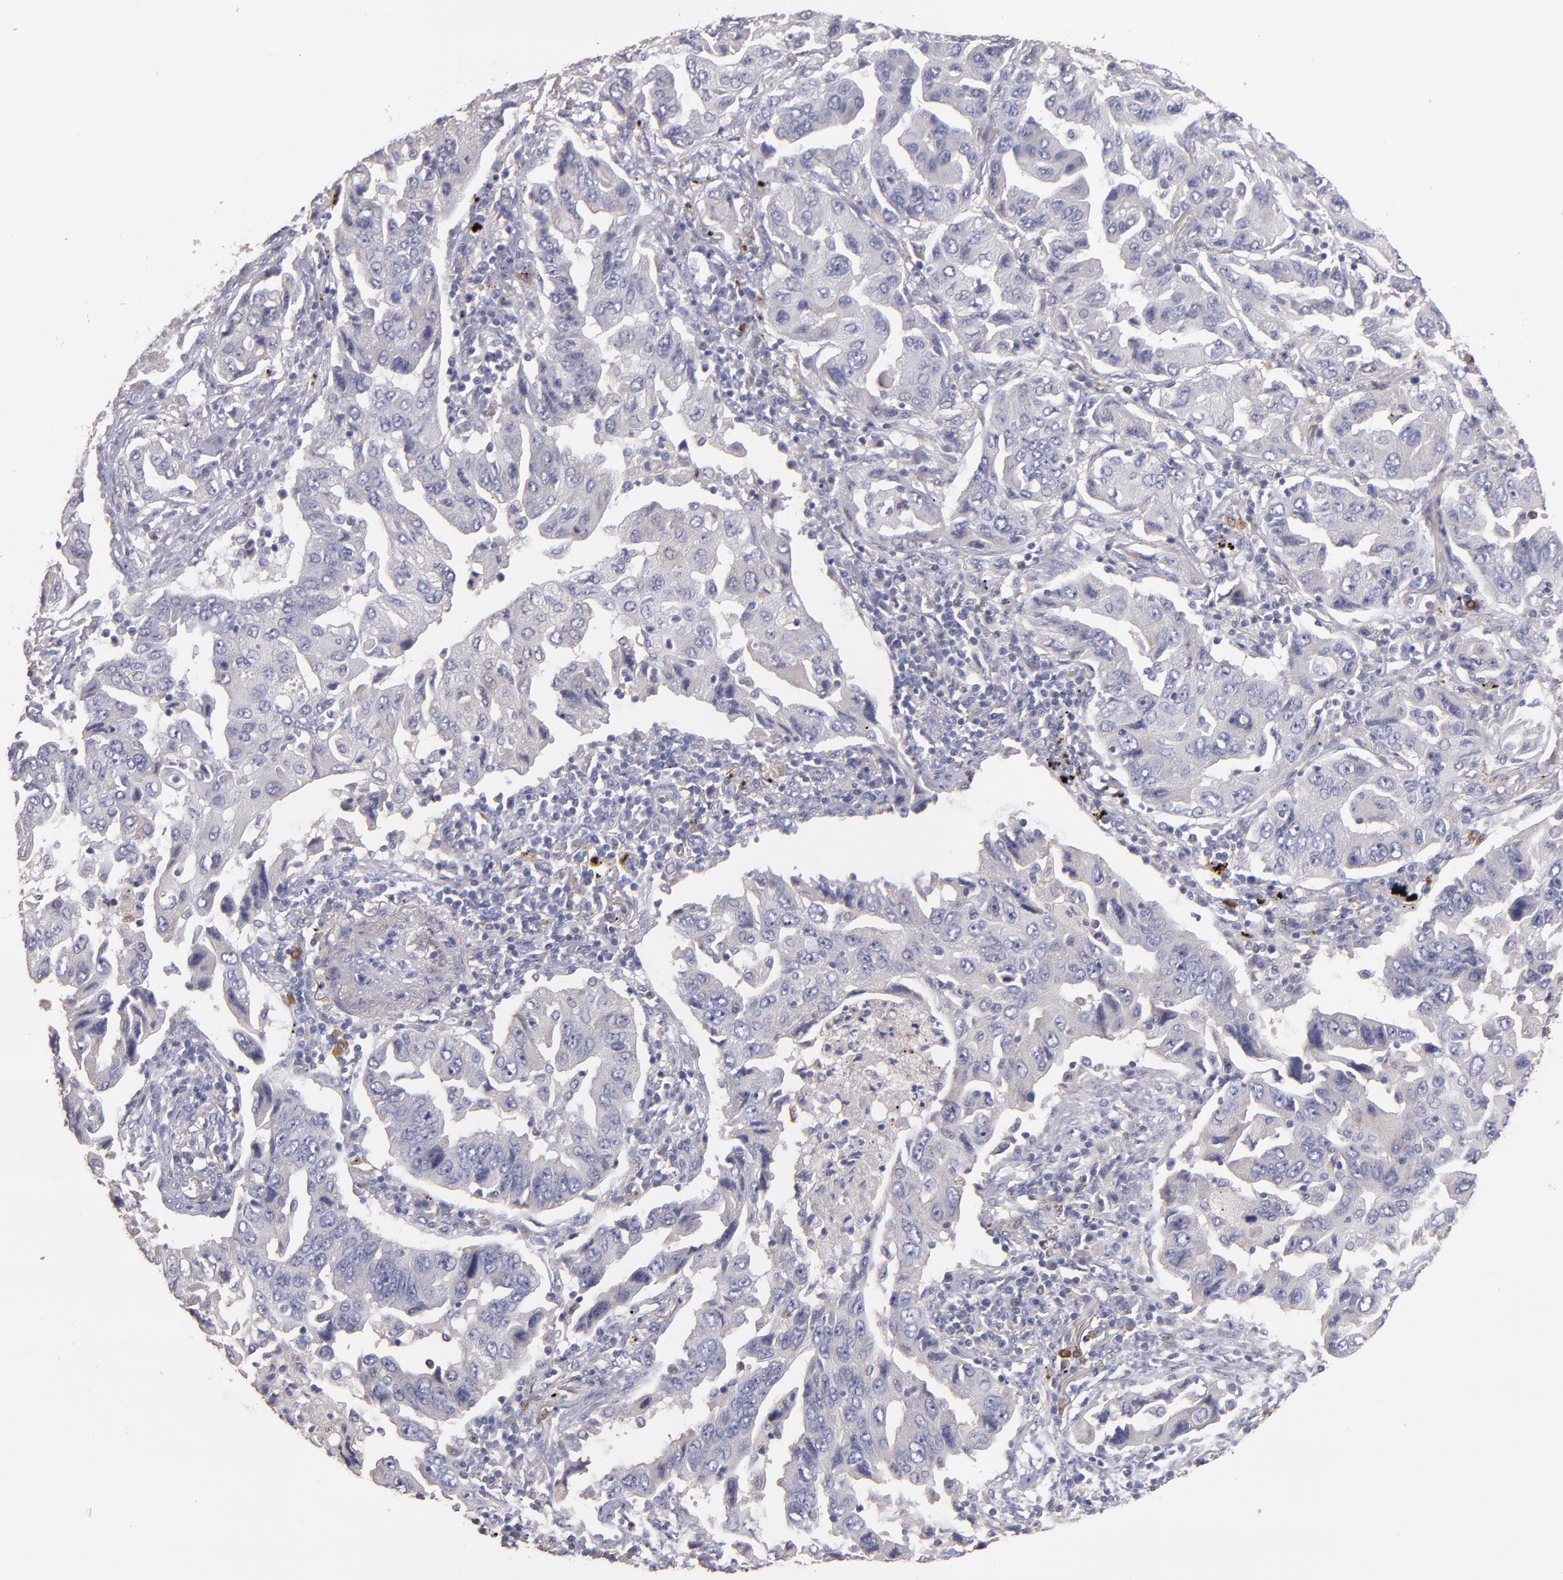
{"staining": {"intensity": "weak", "quantity": "<25%", "location": "cytoplasmic/membranous"}, "tissue": "lung cancer", "cell_type": "Tumor cells", "image_type": "cancer", "snomed": [{"axis": "morphology", "description": "Adenocarcinoma, NOS"}, {"axis": "topography", "description": "Lung"}], "caption": "IHC micrograph of neoplastic tissue: human adenocarcinoma (lung) stained with DAB (3,3'-diaminobenzidine) reveals no significant protein staining in tumor cells. Brightfield microscopy of immunohistochemistry (IHC) stained with DAB (3,3'-diaminobenzidine) (brown) and hematoxylin (blue), captured at high magnification.", "gene": "MAGEE1", "patient": {"sex": "female", "age": 65}}